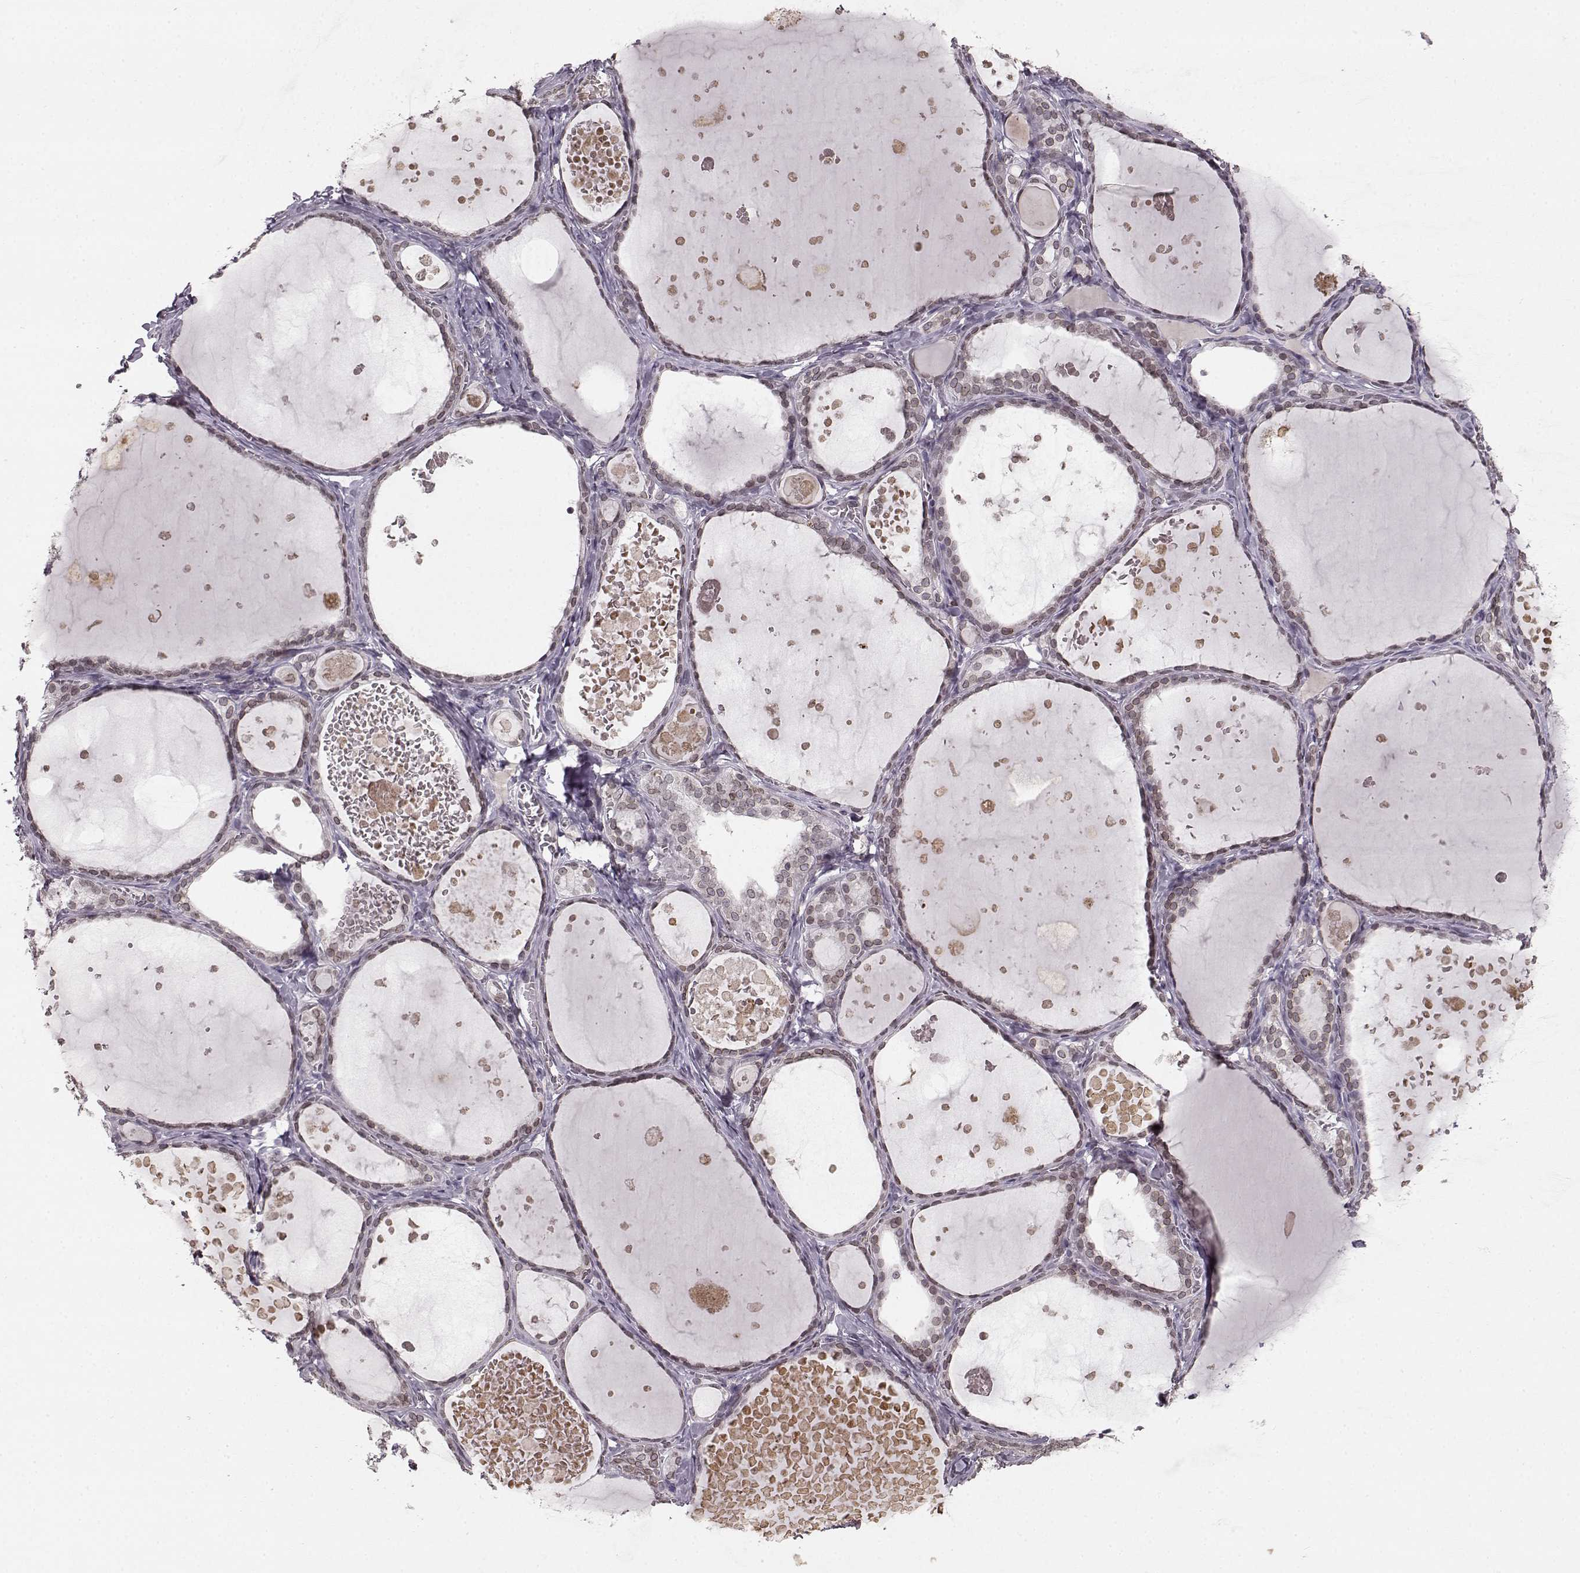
{"staining": {"intensity": "weak", "quantity": ">75%", "location": "cytoplasmic/membranous,nuclear"}, "tissue": "thyroid gland", "cell_type": "Glandular cells", "image_type": "normal", "snomed": [{"axis": "morphology", "description": "Normal tissue, NOS"}, {"axis": "topography", "description": "Thyroid gland"}], "caption": "Immunohistochemical staining of unremarkable thyroid gland demonstrates weak cytoplasmic/membranous,nuclear protein positivity in about >75% of glandular cells.", "gene": "DCAF12", "patient": {"sex": "female", "age": 56}}